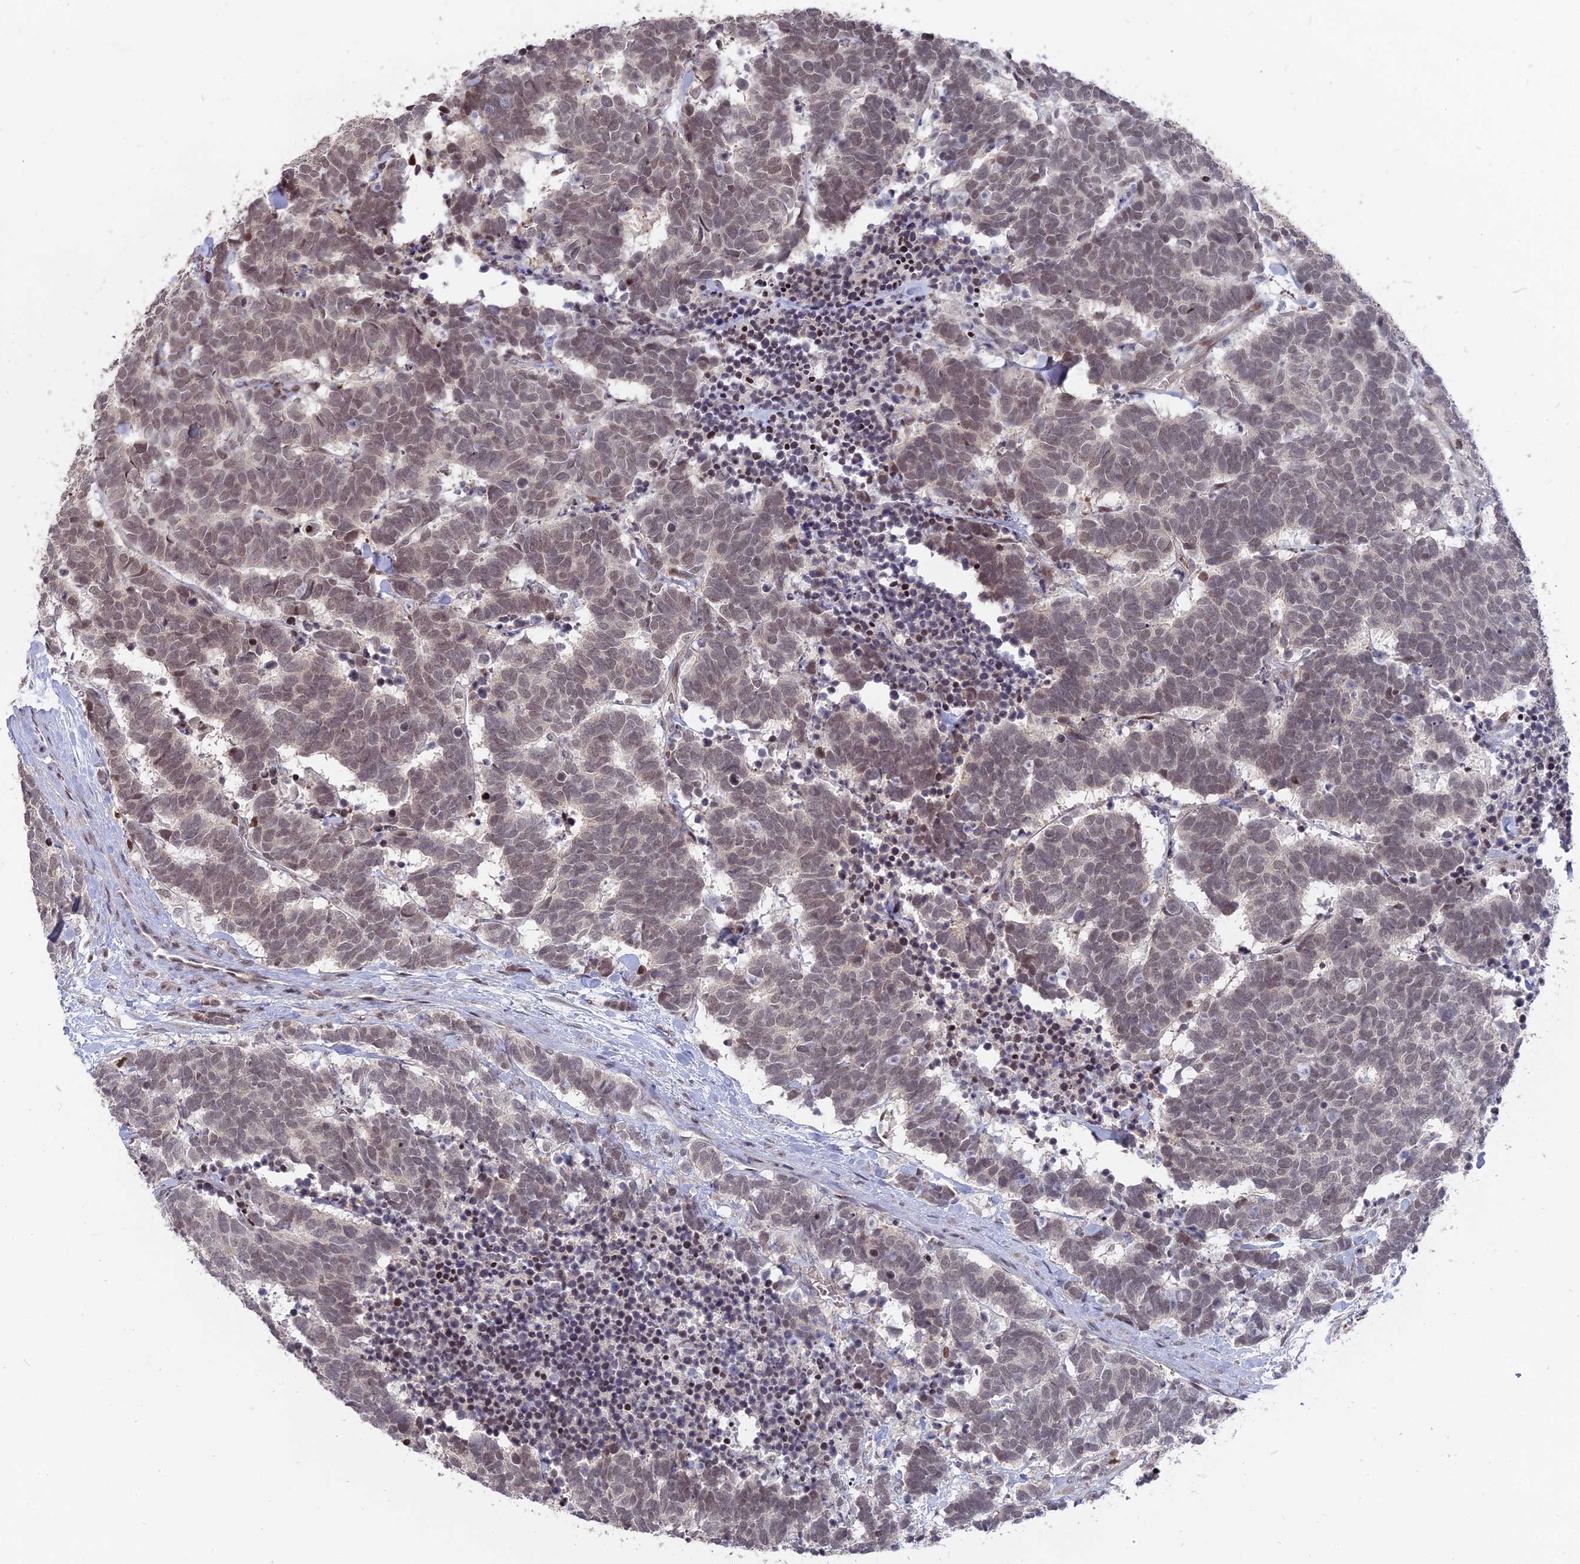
{"staining": {"intensity": "weak", "quantity": "25%-75%", "location": "nuclear"}, "tissue": "carcinoid", "cell_type": "Tumor cells", "image_type": "cancer", "snomed": [{"axis": "morphology", "description": "Carcinoma, NOS"}, {"axis": "morphology", "description": "Carcinoid, malignant, NOS"}, {"axis": "topography", "description": "Urinary bladder"}], "caption": "A high-resolution histopathology image shows IHC staining of carcinoid (malignant), which exhibits weak nuclear staining in about 25%-75% of tumor cells.", "gene": "NR1H3", "patient": {"sex": "male", "age": 57}}